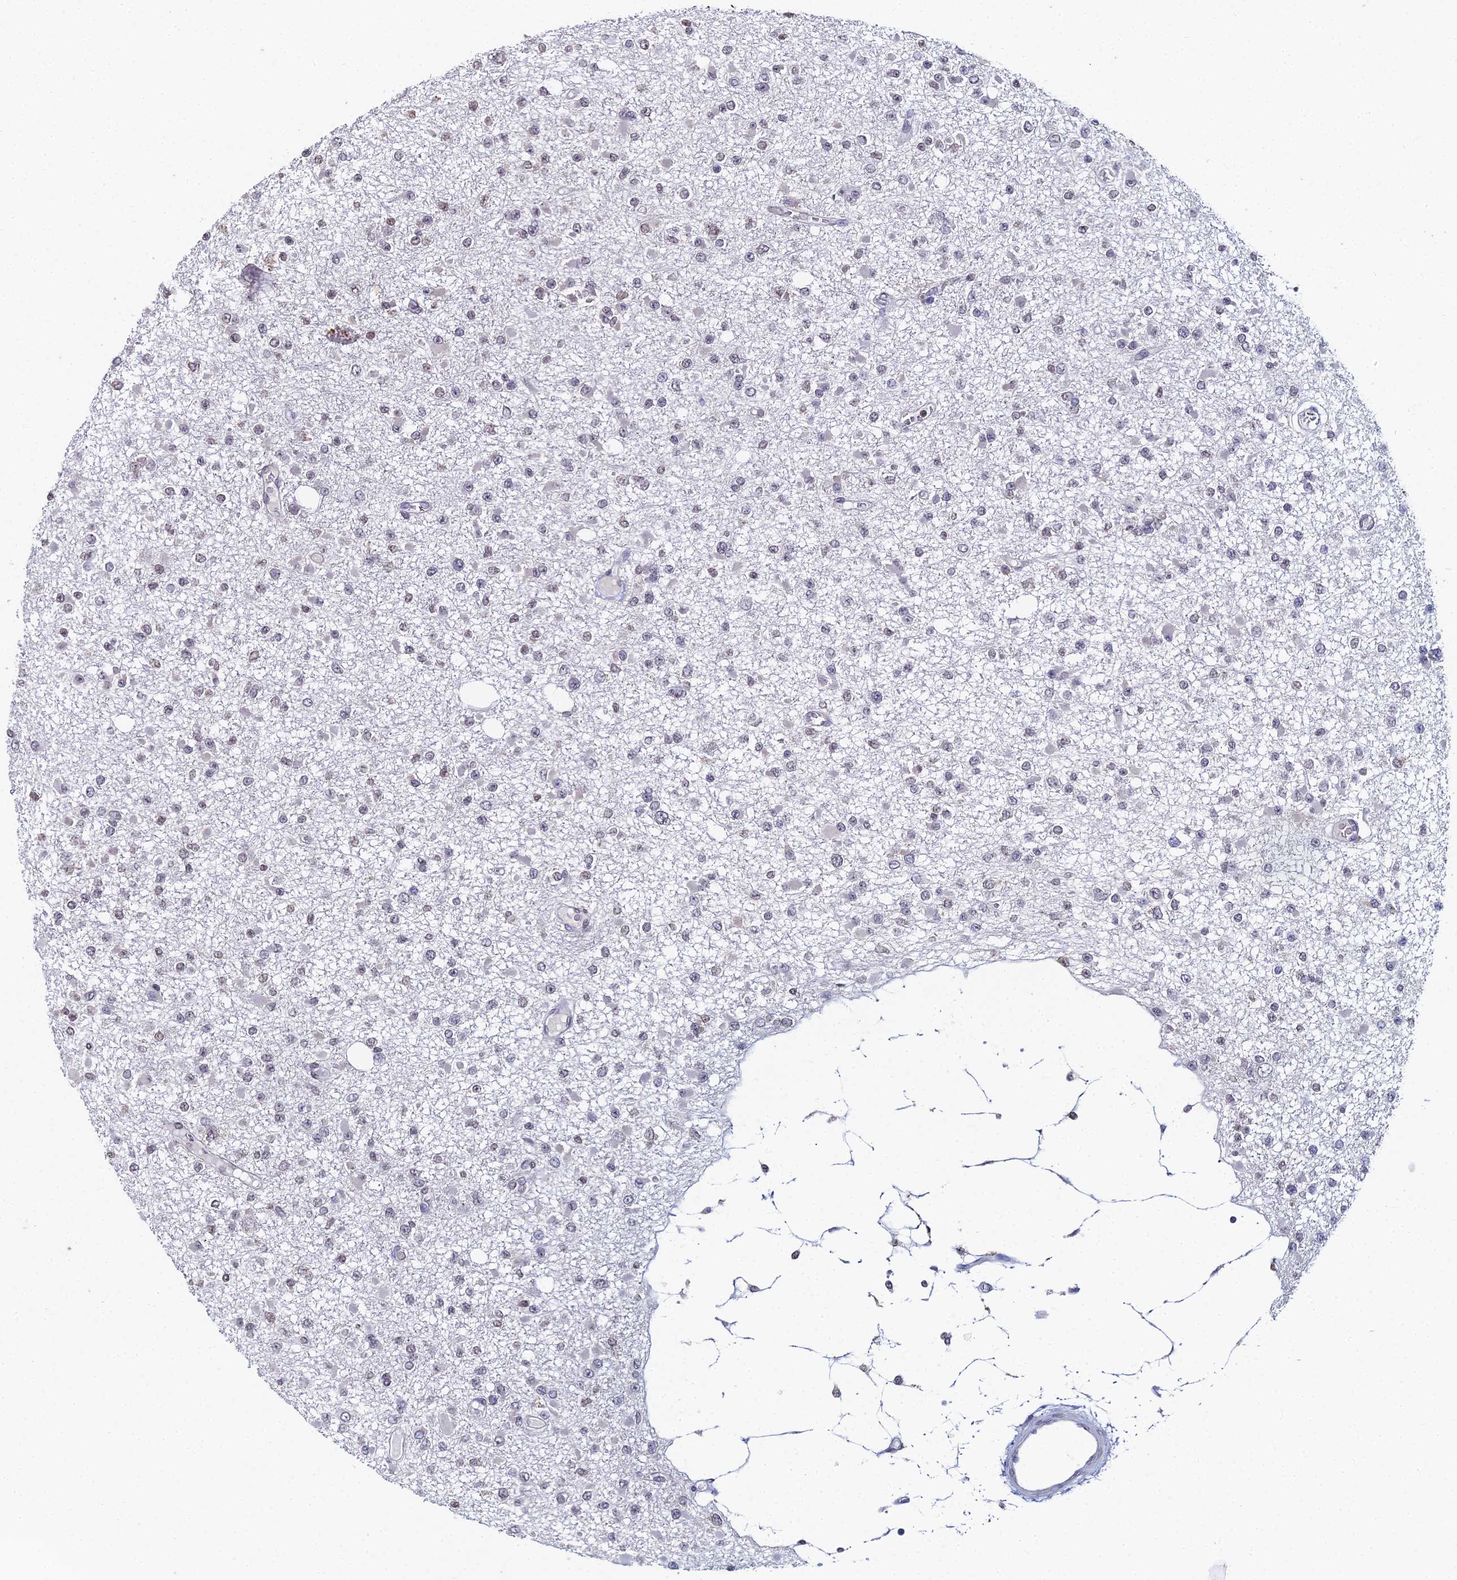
{"staining": {"intensity": "weak", "quantity": "<25%", "location": "nuclear"}, "tissue": "glioma", "cell_type": "Tumor cells", "image_type": "cancer", "snomed": [{"axis": "morphology", "description": "Glioma, malignant, Low grade"}, {"axis": "topography", "description": "Brain"}], "caption": "IHC photomicrograph of human glioma stained for a protein (brown), which displays no expression in tumor cells.", "gene": "PRR22", "patient": {"sex": "female", "age": 22}}